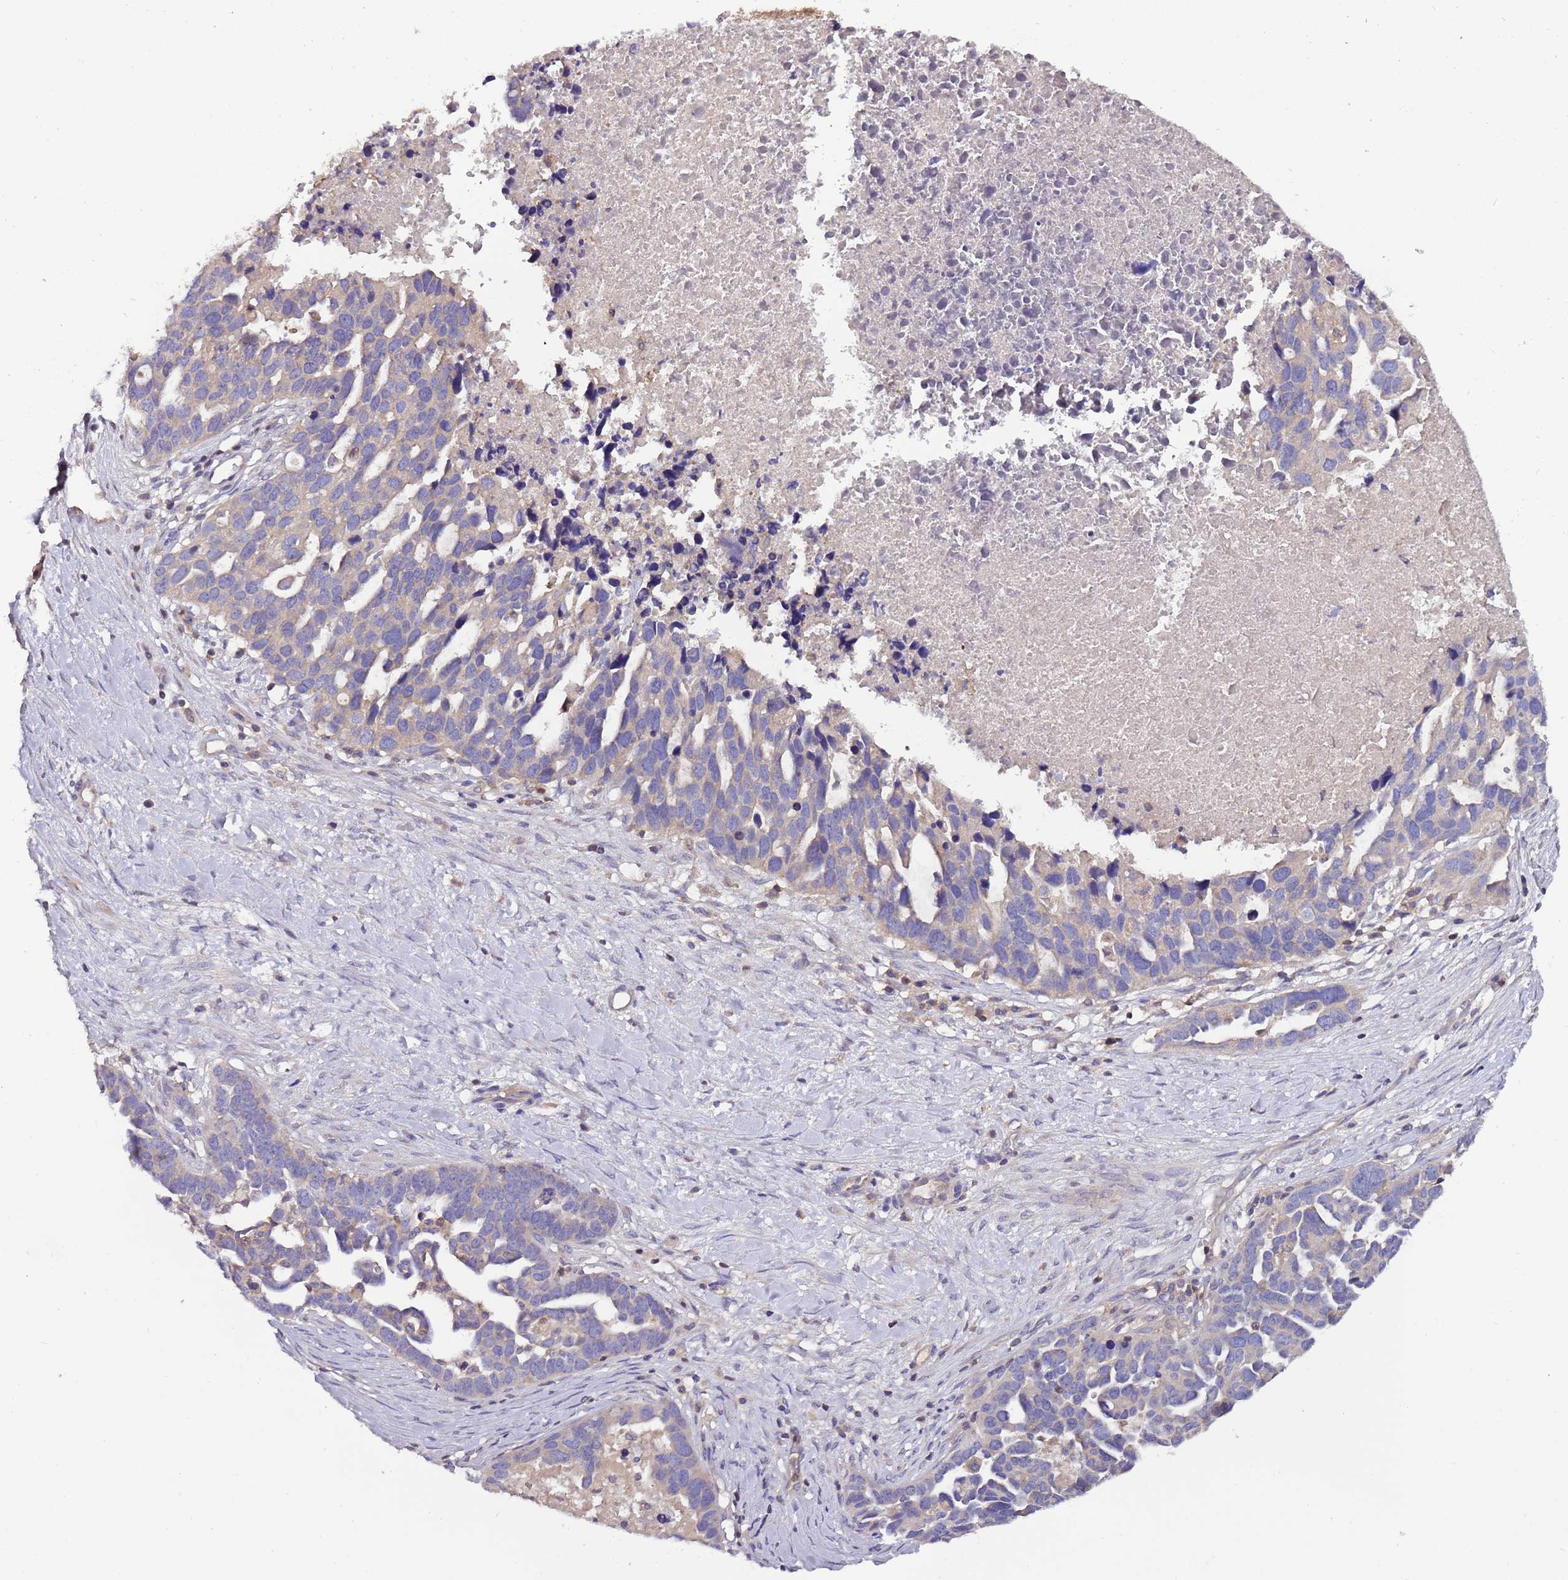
{"staining": {"intensity": "weak", "quantity": "<25%", "location": "cytoplasmic/membranous"}, "tissue": "ovarian cancer", "cell_type": "Tumor cells", "image_type": "cancer", "snomed": [{"axis": "morphology", "description": "Cystadenocarcinoma, serous, NOS"}, {"axis": "topography", "description": "Ovary"}], "caption": "Human ovarian cancer (serous cystadenocarcinoma) stained for a protein using IHC shows no staining in tumor cells.", "gene": "IGIP", "patient": {"sex": "female", "age": 54}}